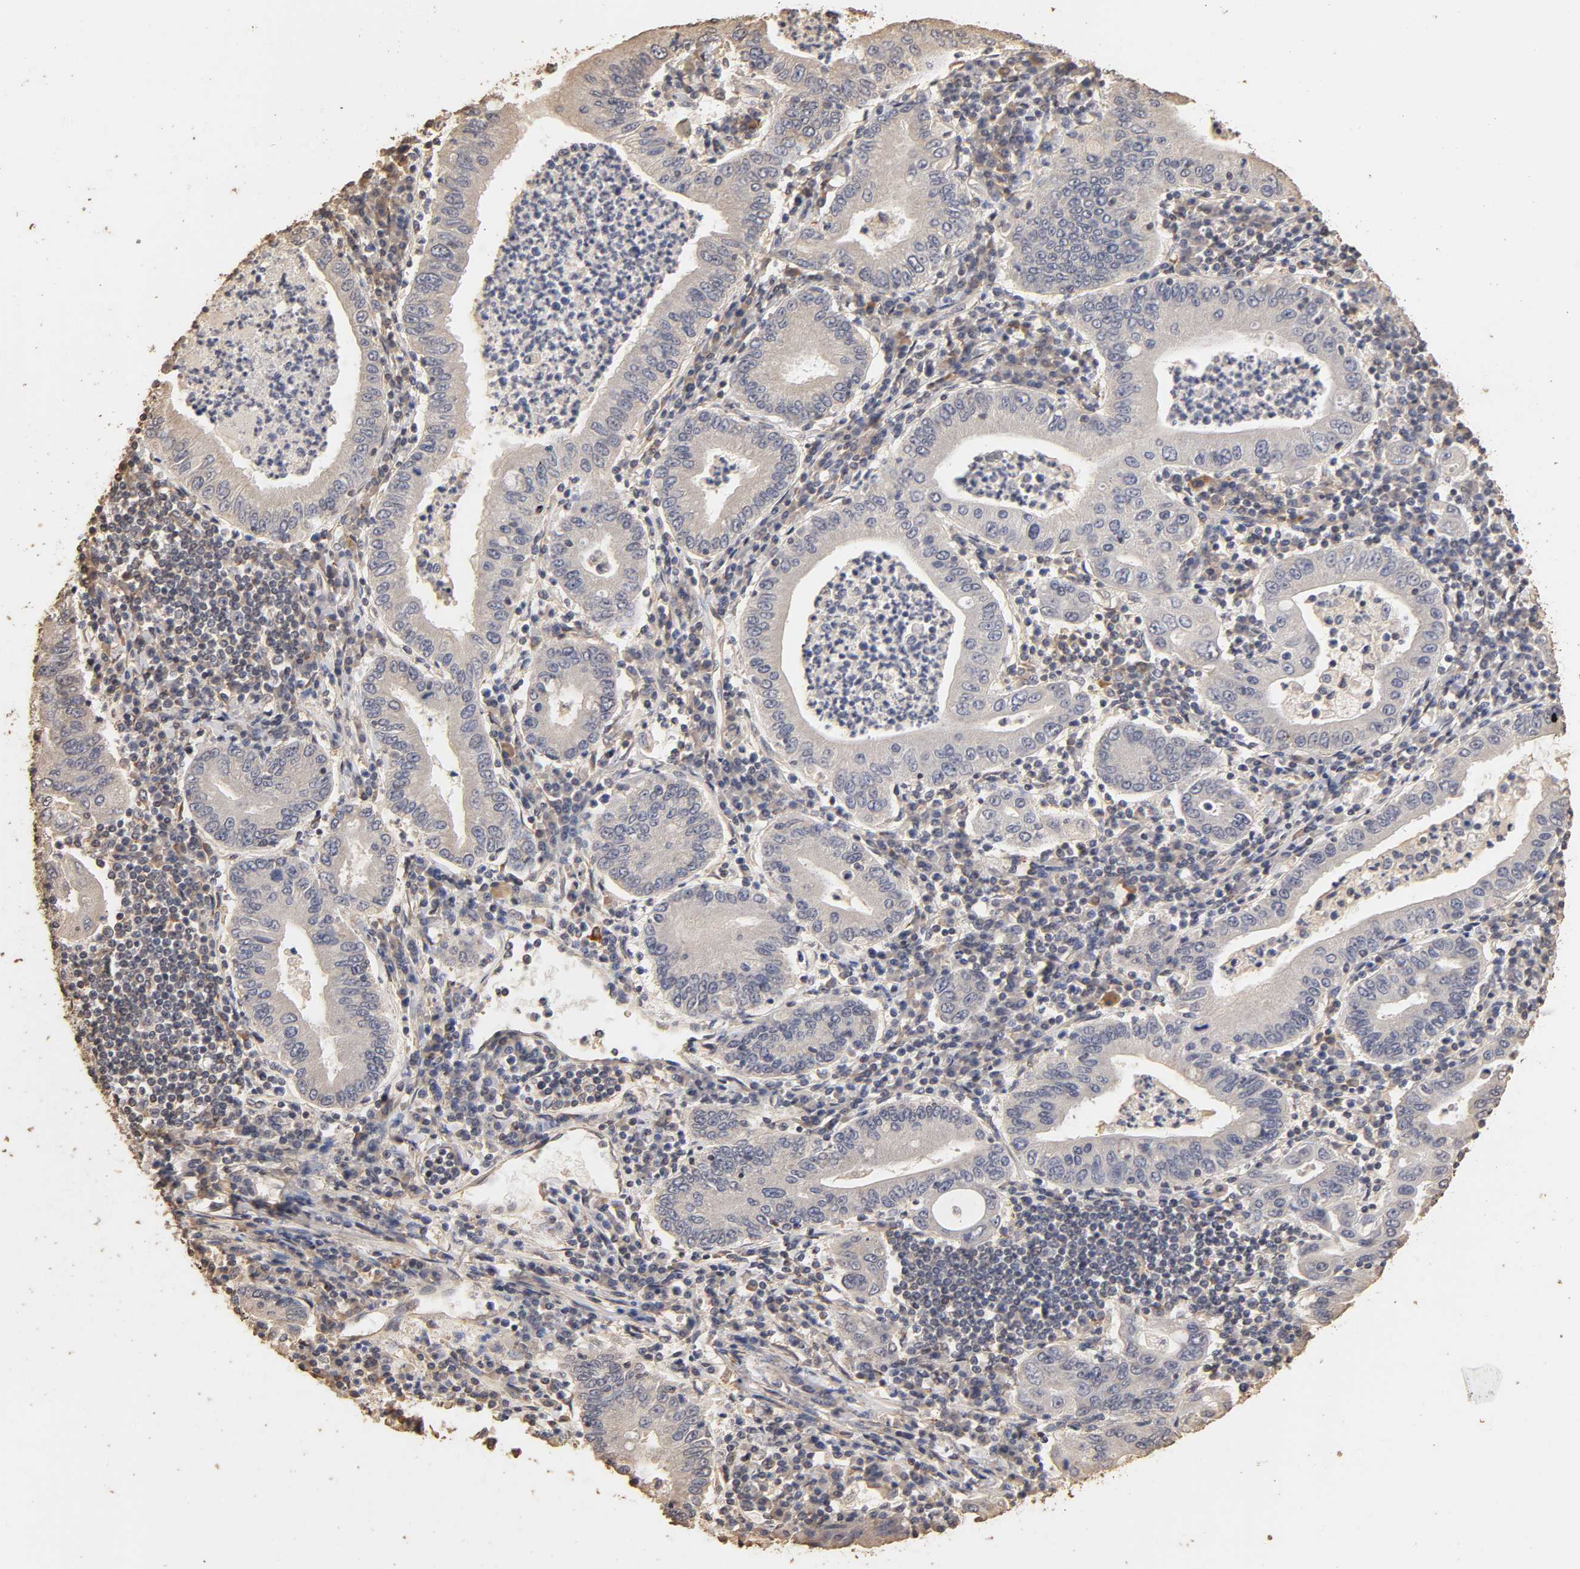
{"staining": {"intensity": "negative", "quantity": "none", "location": "none"}, "tissue": "stomach cancer", "cell_type": "Tumor cells", "image_type": "cancer", "snomed": [{"axis": "morphology", "description": "Normal tissue, NOS"}, {"axis": "morphology", "description": "Adenocarcinoma, NOS"}, {"axis": "topography", "description": "Esophagus"}, {"axis": "topography", "description": "Stomach, upper"}, {"axis": "topography", "description": "Peripheral nerve tissue"}], "caption": "Immunohistochemistry (IHC) histopathology image of human stomach cancer stained for a protein (brown), which reveals no expression in tumor cells.", "gene": "VSIG4", "patient": {"sex": "male", "age": 62}}